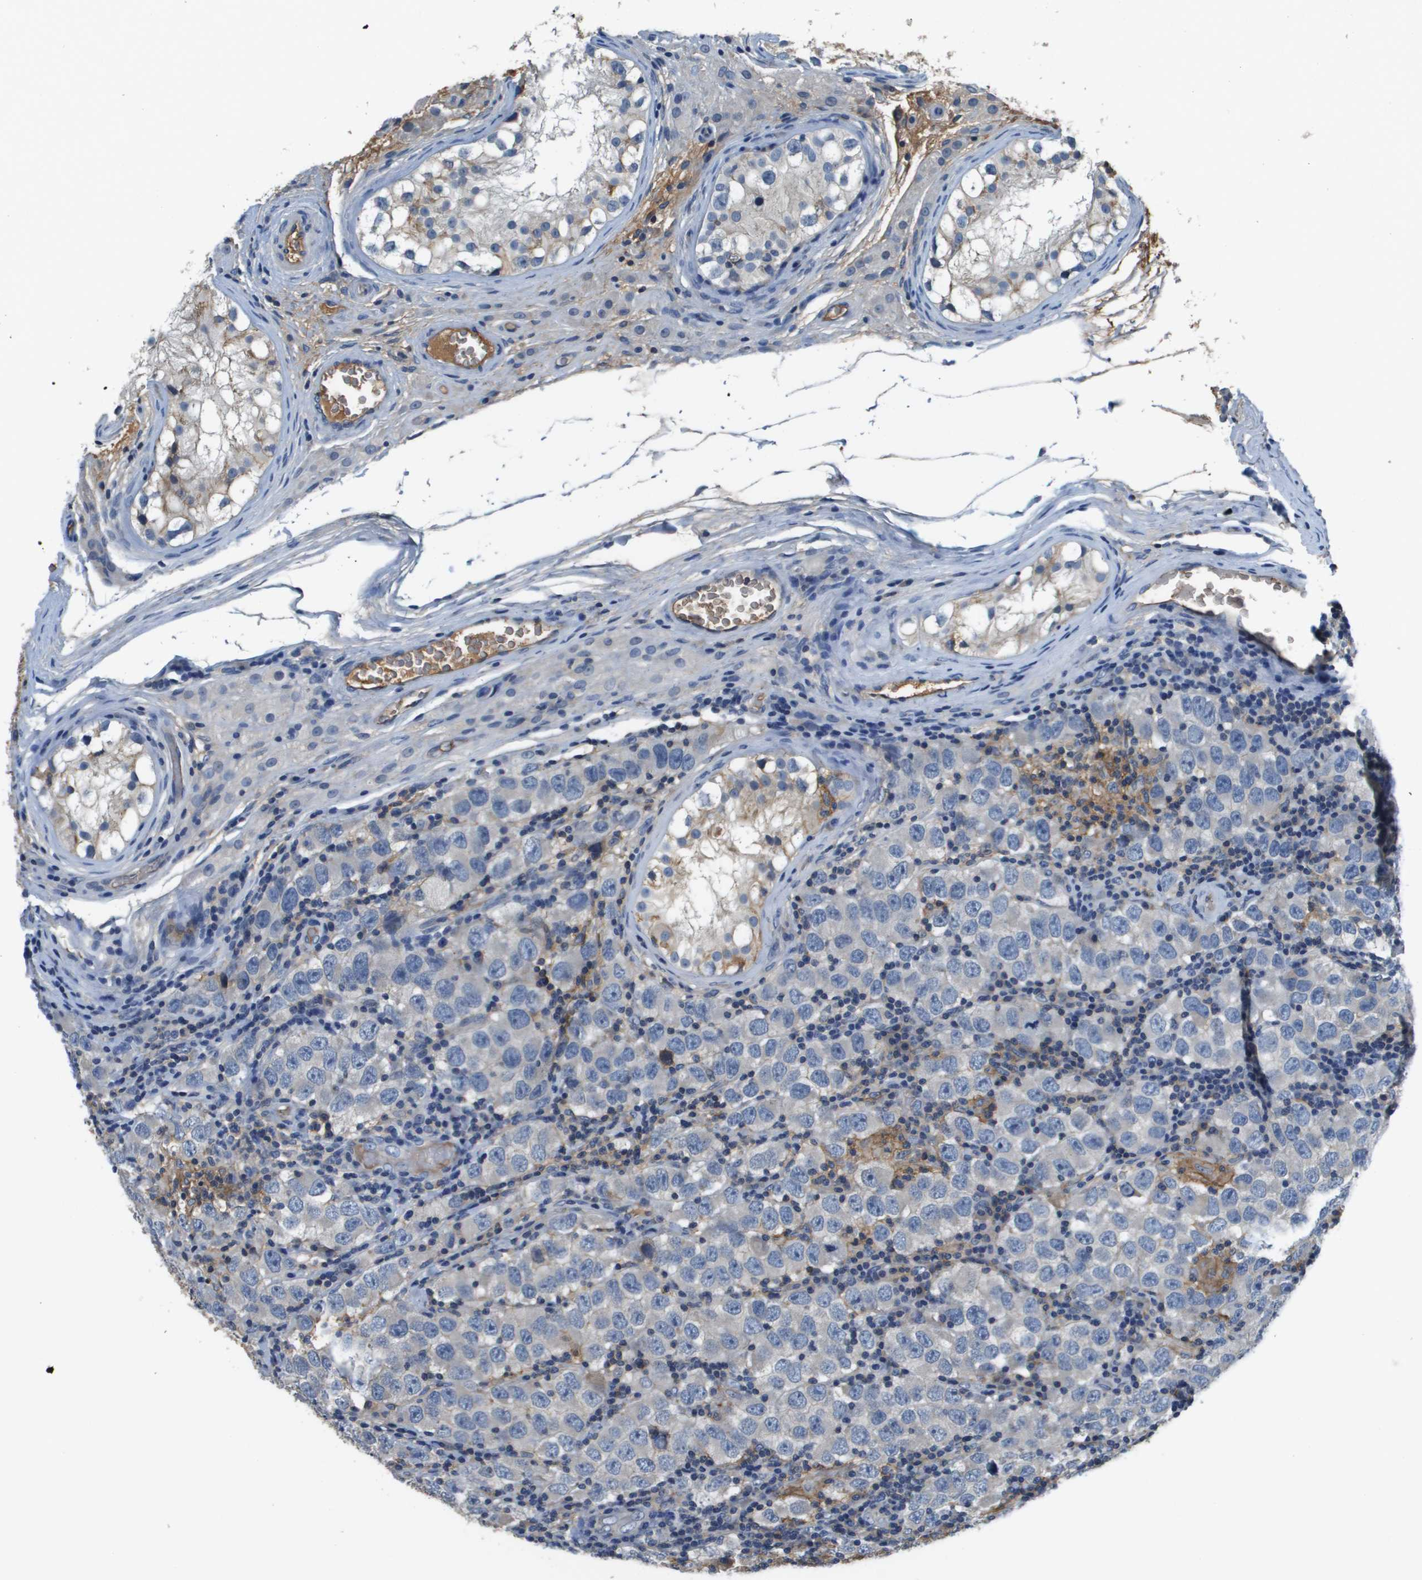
{"staining": {"intensity": "negative", "quantity": "none", "location": "none"}, "tissue": "testis cancer", "cell_type": "Tumor cells", "image_type": "cancer", "snomed": [{"axis": "morphology", "description": "Carcinoma, Embryonal, NOS"}, {"axis": "topography", "description": "Testis"}], "caption": "Protein analysis of testis cancer (embryonal carcinoma) reveals no significant positivity in tumor cells.", "gene": "SLC16A3", "patient": {"sex": "male", "age": 21}}